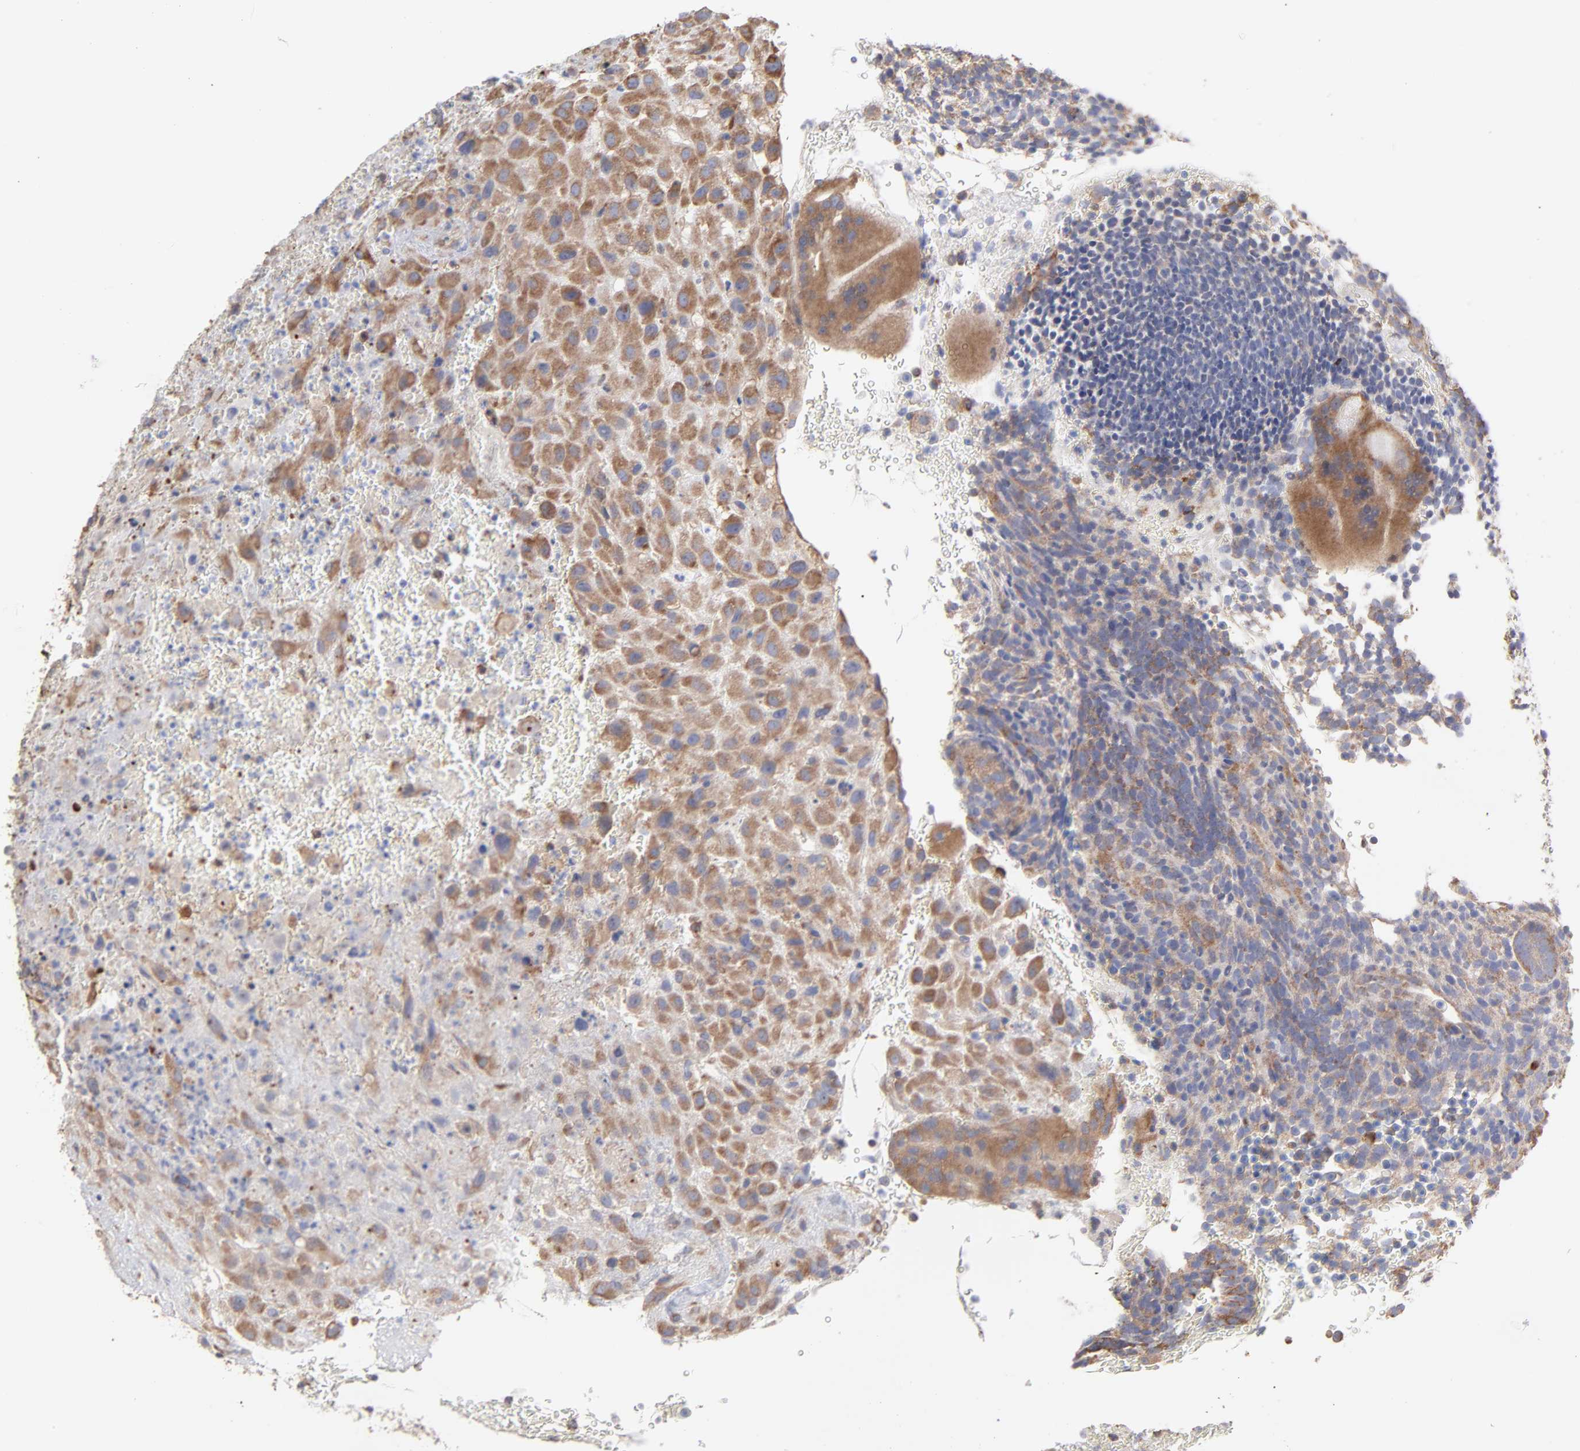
{"staining": {"intensity": "moderate", "quantity": ">75%", "location": "cytoplasmic/membranous"}, "tissue": "placenta", "cell_type": "Decidual cells", "image_type": "normal", "snomed": [{"axis": "morphology", "description": "Normal tissue, NOS"}, {"axis": "topography", "description": "Placenta"}], "caption": "Protein analysis of unremarkable placenta shows moderate cytoplasmic/membranous staining in approximately >75% of decidual cells. The protein of interest is shown in brown color, while the nuclei are stained blue.", "gene": "RPL3", "patient": {"sex": "female", "age": 19}}